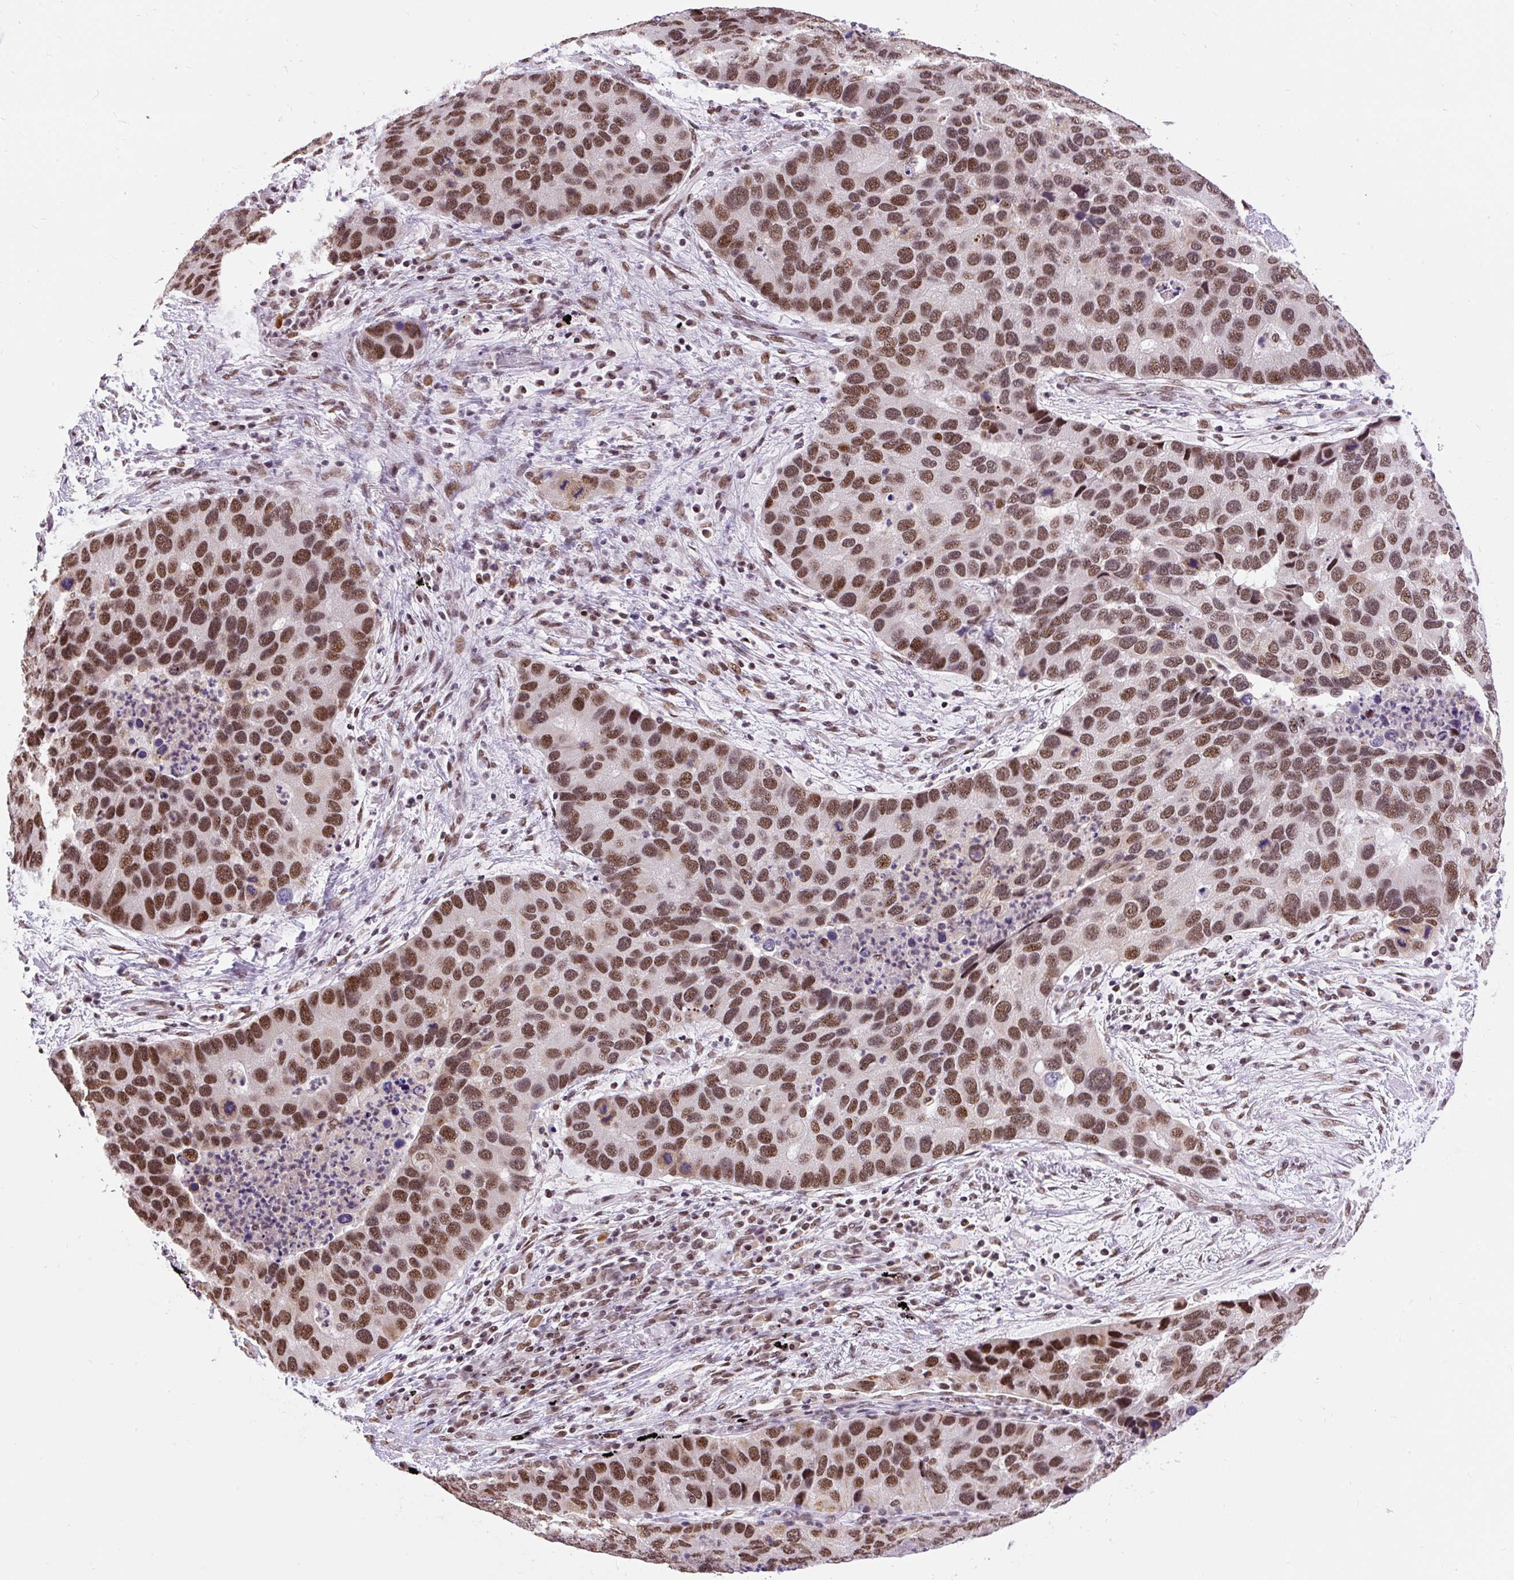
{"staining": {"intensity": "moderate", "quantity": ">75%", "location": "nuclear"}, "tissue": "lung cancer", "cell_type": "Tumor cells", "image_type": "cancer", "snomed": [{"axis": "morphology", "description": "Aneuploidy"}, {"axis": "morphology", "description": "Adenocarcinoma, NOS"}, {"axis": "topography", "description": "Lymph node"}, {"axis": "topography", "description": "Lung"}], "caption": "This is a micrograph of immunohistochemistry staining of adenocarcinoma (lung), which shows moderate expression in the nuclear of tumor cells.", "gene": "ZNF672", "patient": {"sex": "female", "age": 74}}